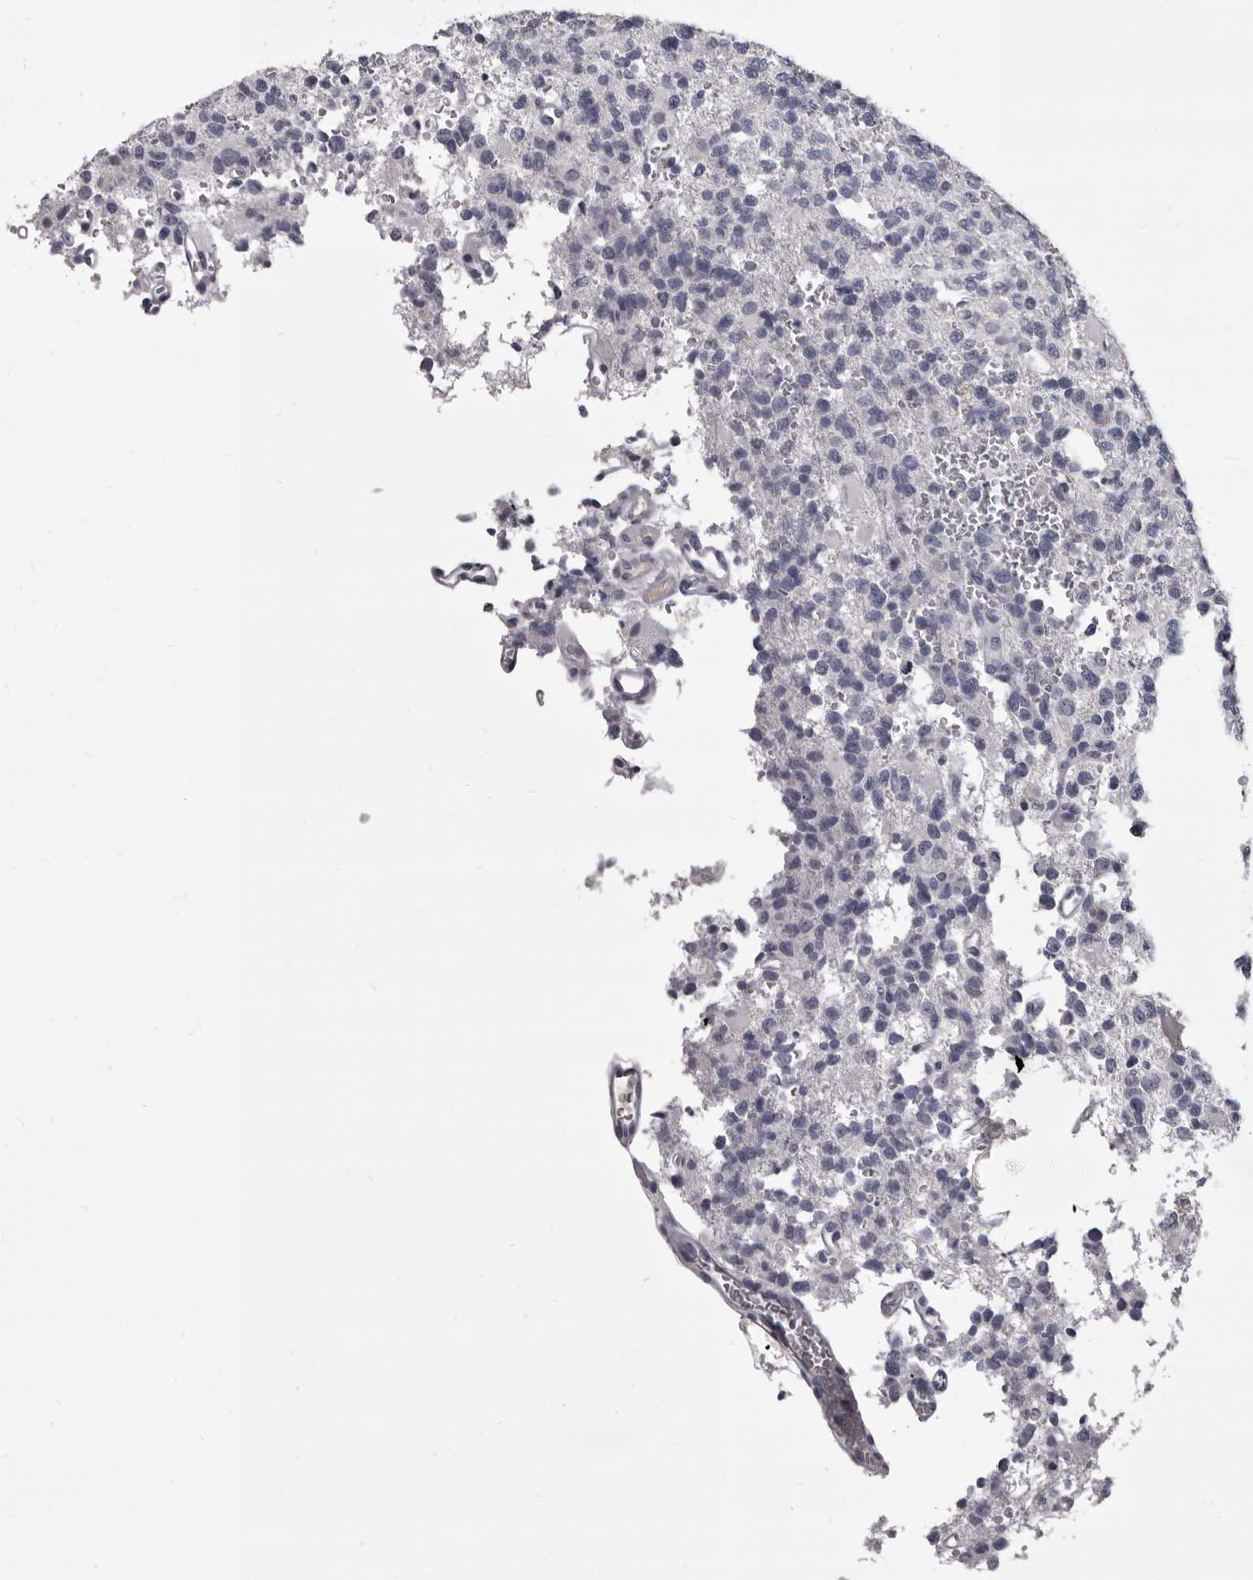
{"staining": {"intensity": "negative", "quantity": "none", "location": "none"}, "tissue": "glioma", "cell_type": "Tumor cells", "image_type": "cancer", "snomed": [{"axis": "morphology", "description": "Glioma, malignant, High grade"}, {"axis": "topography", "description": "Brain"}], "caption": "An immunohistochemistry histopathology image of malignant glioma (high-grade) is shown. There is no staining in tumor cells of malignant glioma (high-grade).", "gene": "GZMH", "patient": {"sex": "female", "age": 62}}